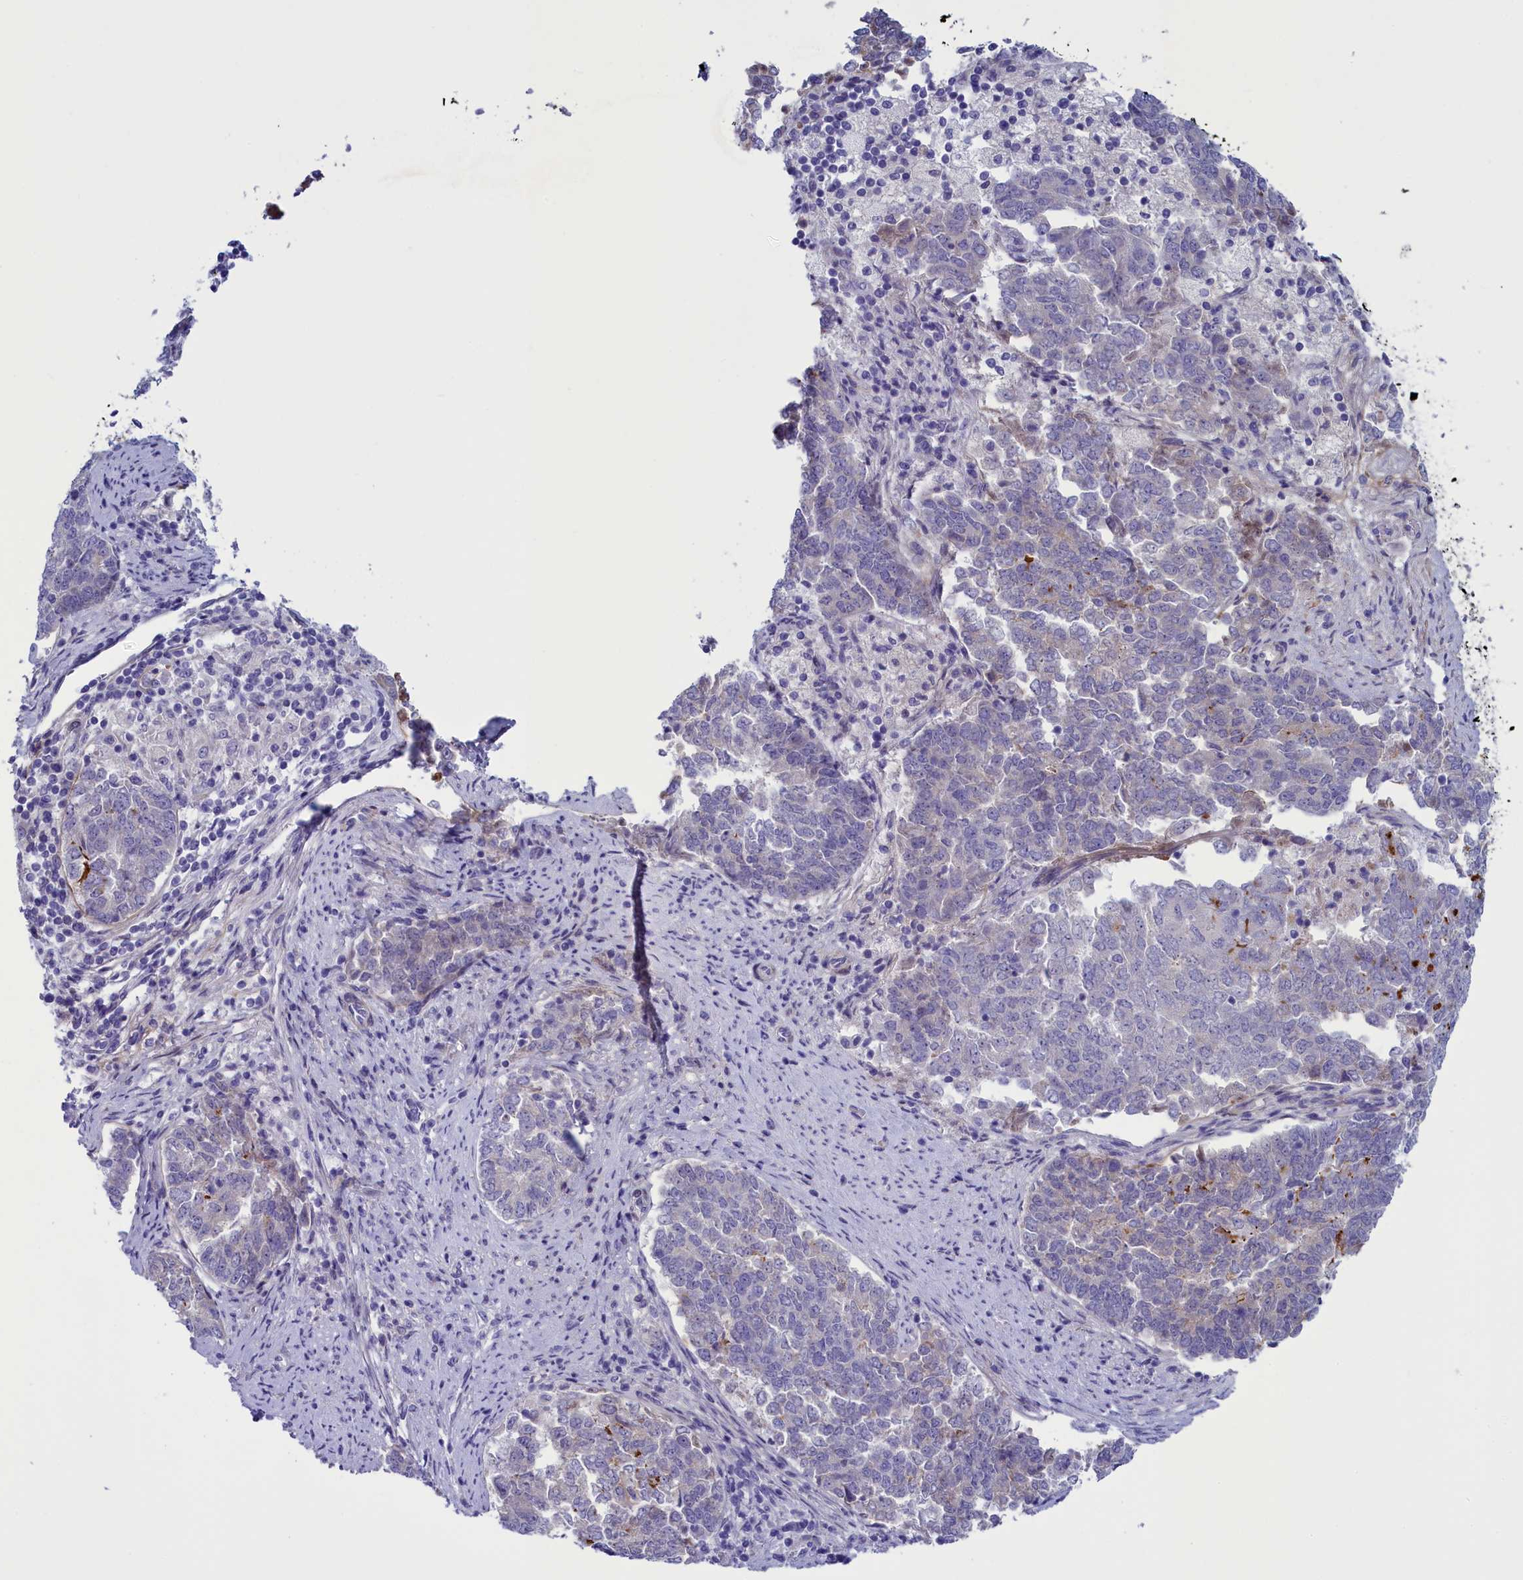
{"staining": {"intensity": "moderate", "quantity": "<25%", "location": "cytoplasmic/membranous"}, "tissue": "endometrial cancer", "cell_type": "Tumor cells", "image_type": "cancer", "snomed": [{"axis": "morphology", "description": "Adenocarcinoma, NOS"}, {"axis": "topography", "description": "Endometrium"}], "caption": "Endometrial cancer stained with a protein marker displays moderate staining in tumor cells.", "gene": "LOXL1", "patient": {"sex": "female", "age": 80}}